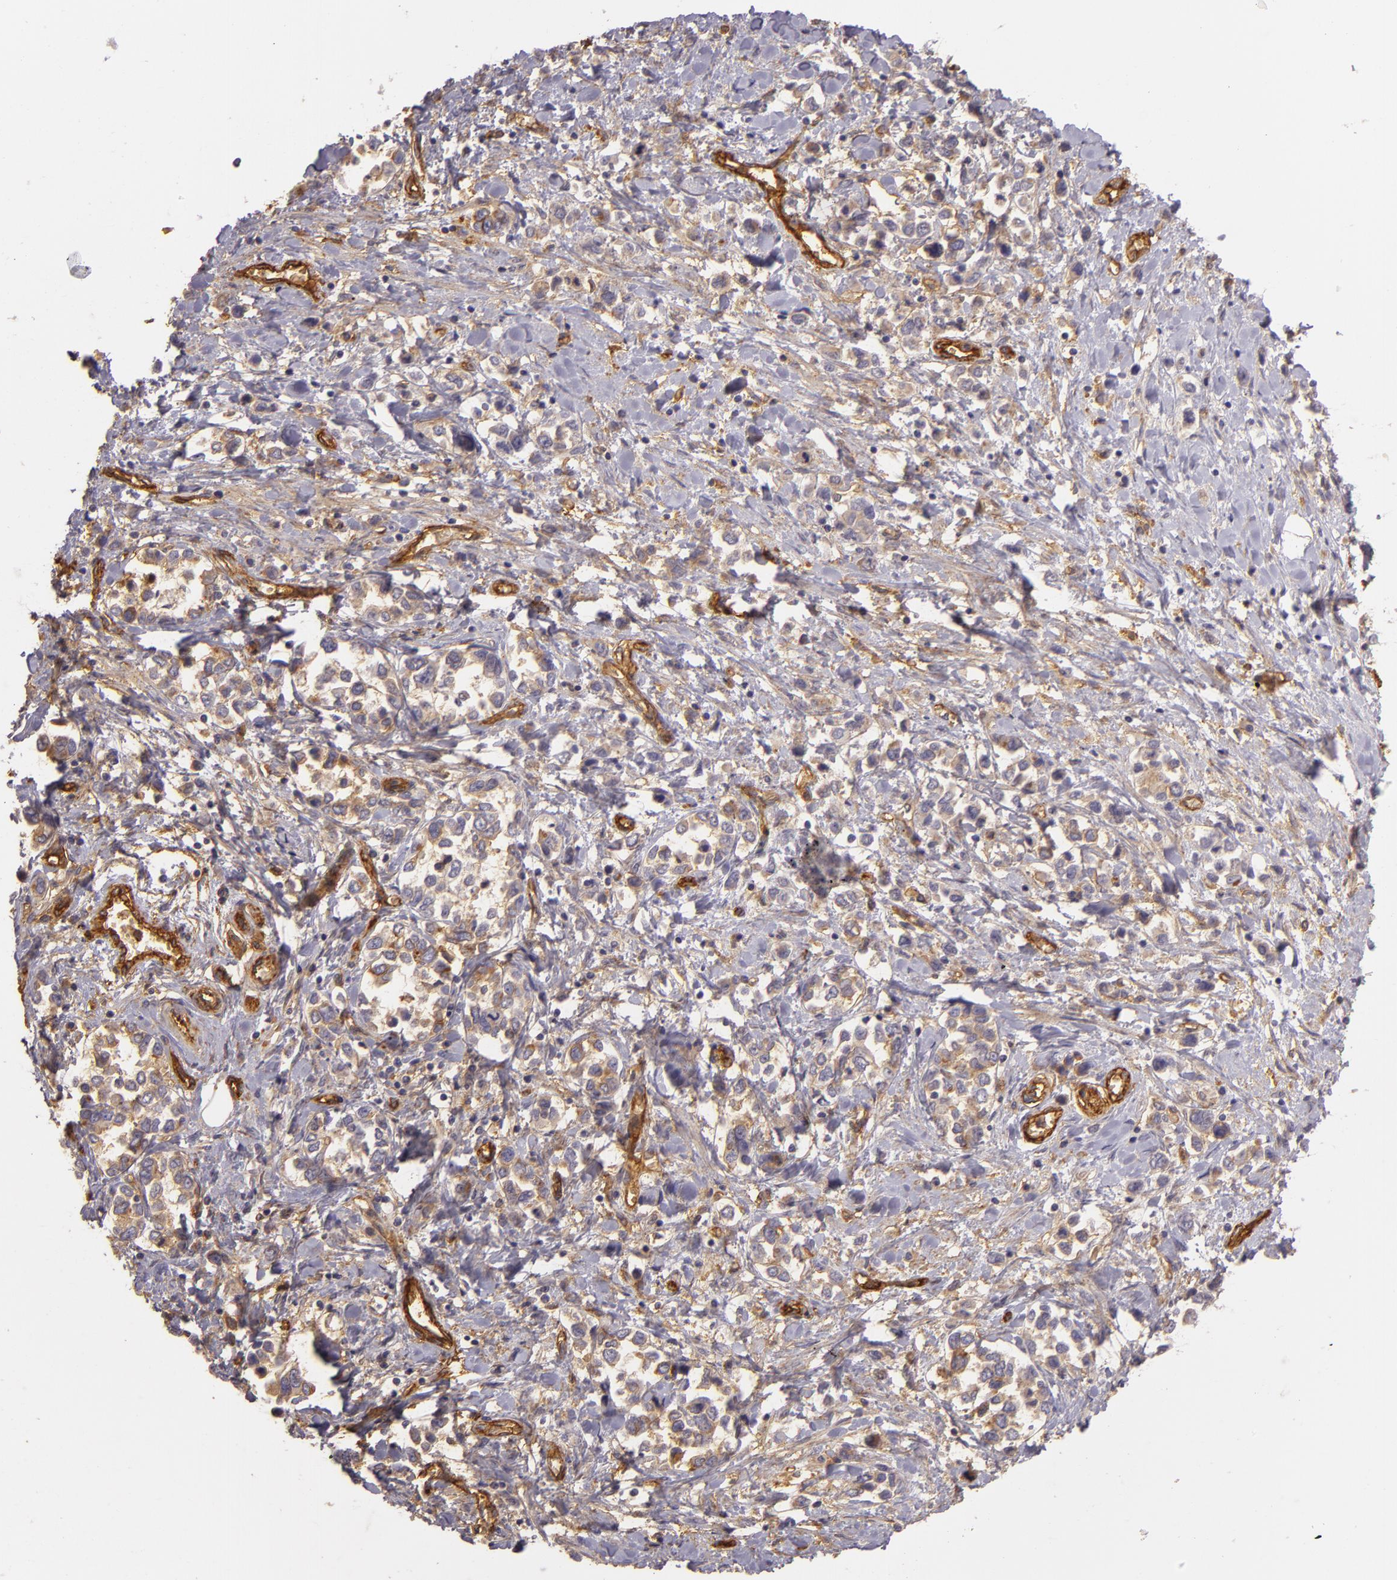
{"staining": {"intensity": "weak", "quantity": "<25%", "location": "cytoplasmic/membranous"}, "tissue": "stomach cancer", "cell_type": "Tumor cells", "image_type": "cancer", "snomed": [{"axis": "morphology", "description": "Adenocarcinoma, NOS"}, {"axis": "topography", "description": "Stomach, upper"}], "caption": "A high-resolution photomicrograph shows immunohistochemistry staining of stomach adenocarcinoma, which exhibits no significant positivity in tumor cells. Nuclei are stained in blue.", "gene": "CD59", "patient": {"sex": "male", "age": 76}}